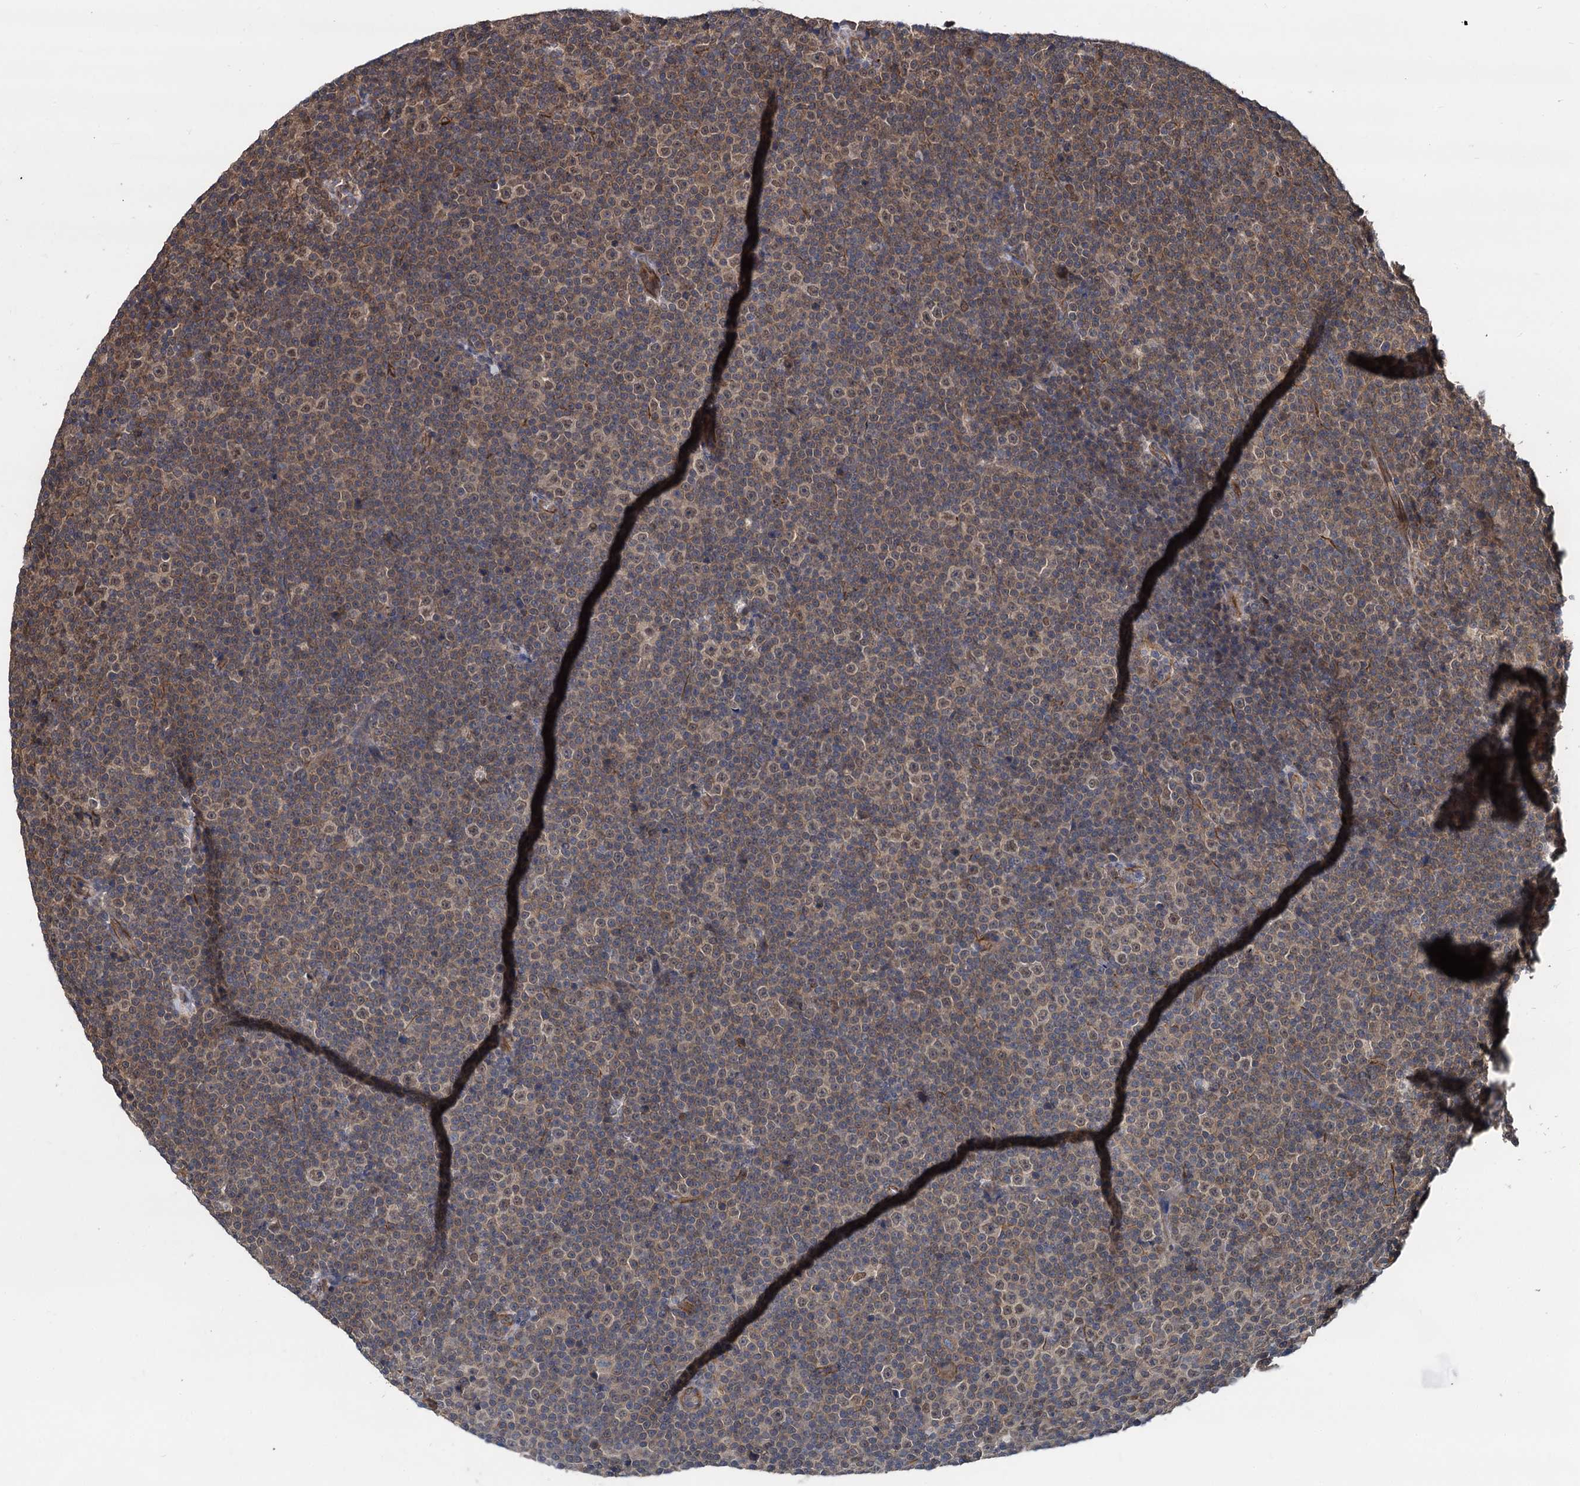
{"staining": {"intensity": "weak", "quantity": "25%-75%", "location": "cytoplasmic/membranous,nuclear"}, "tissue": "lymphoma", "cell_type": "Tumor cells", "image_type": "cancer", "snomed": [{"axis": "morphology", "description": "Malignant lymphoma, non-Hodgkin's type, Low grade"}, {"axis": "topography", "description": "Lymph node"}], "caption": "This micrograph displays malignant lymphoma, non-Hodgkin's type (low-grade) stained with IHC to label a protein in brown. The cytoplasmic/membranous and nuclear of tumor cells show weak positivity for the protein. Nuclei are counter-stained blue.", "gene": "PSMD4", "patient": {"sex": "female", "age": 67}}